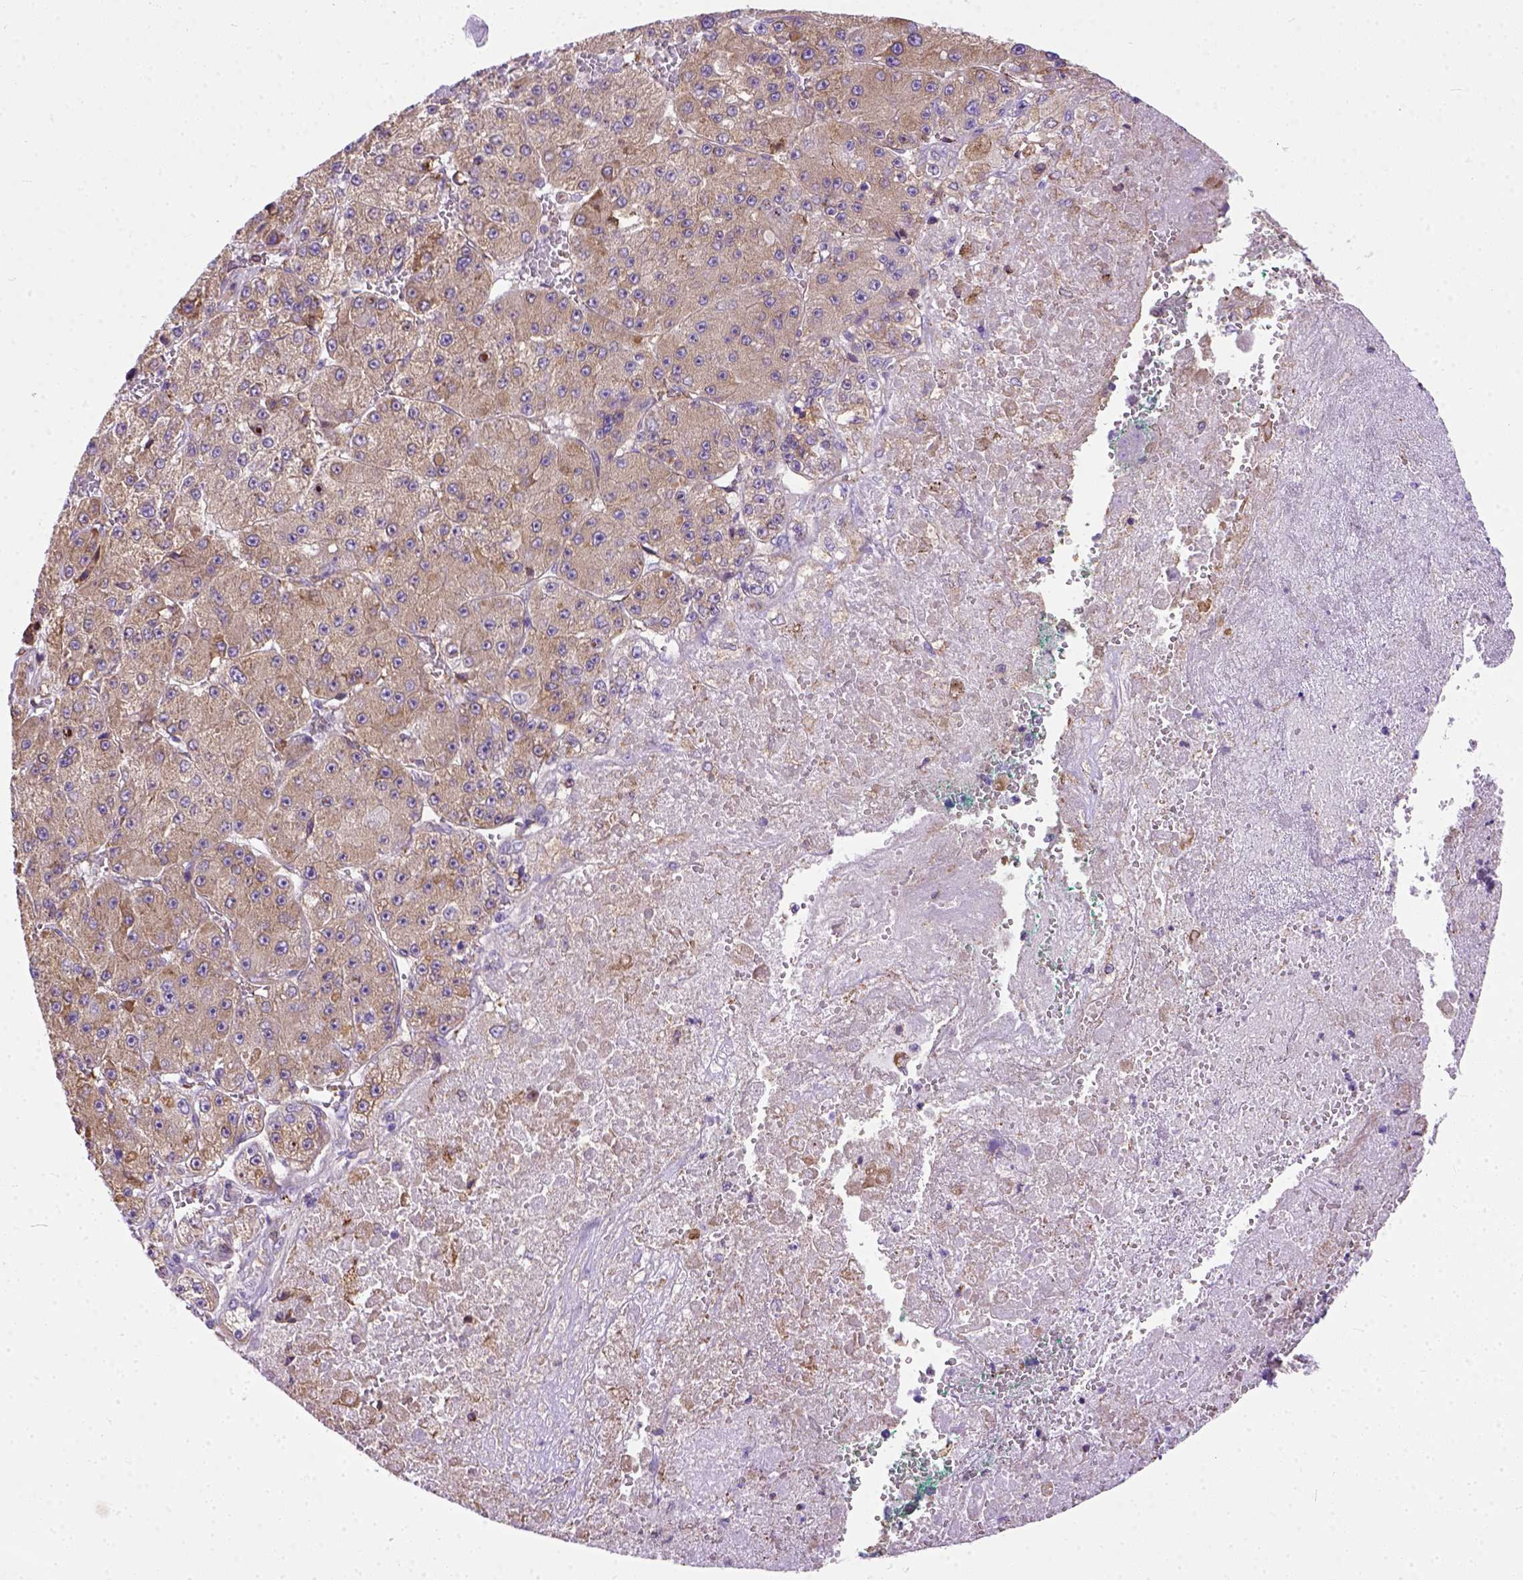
{"staining": {"intensity": "moderate", "quantity": ">75%", "location": "cytoplasmic/membranous"}, "tissue": "liver cancer", "cell_type": "Tumor cells", "image_type": "cancer", "snomed": [{"axis": "morphology", "description": "Carcinoma, Hepatocellular, NOS"}, {"axis": "topography", "description": "Liver"}], "caption": "This is an image of immunohistochemistry (IHC) staining of liver hepatocellular carcinoma, which shows moderate expression in the cytoplasmic/membranous of tumor cells.", "gene": "PLK4", "patient": {"sex": "female", "age": 73}}